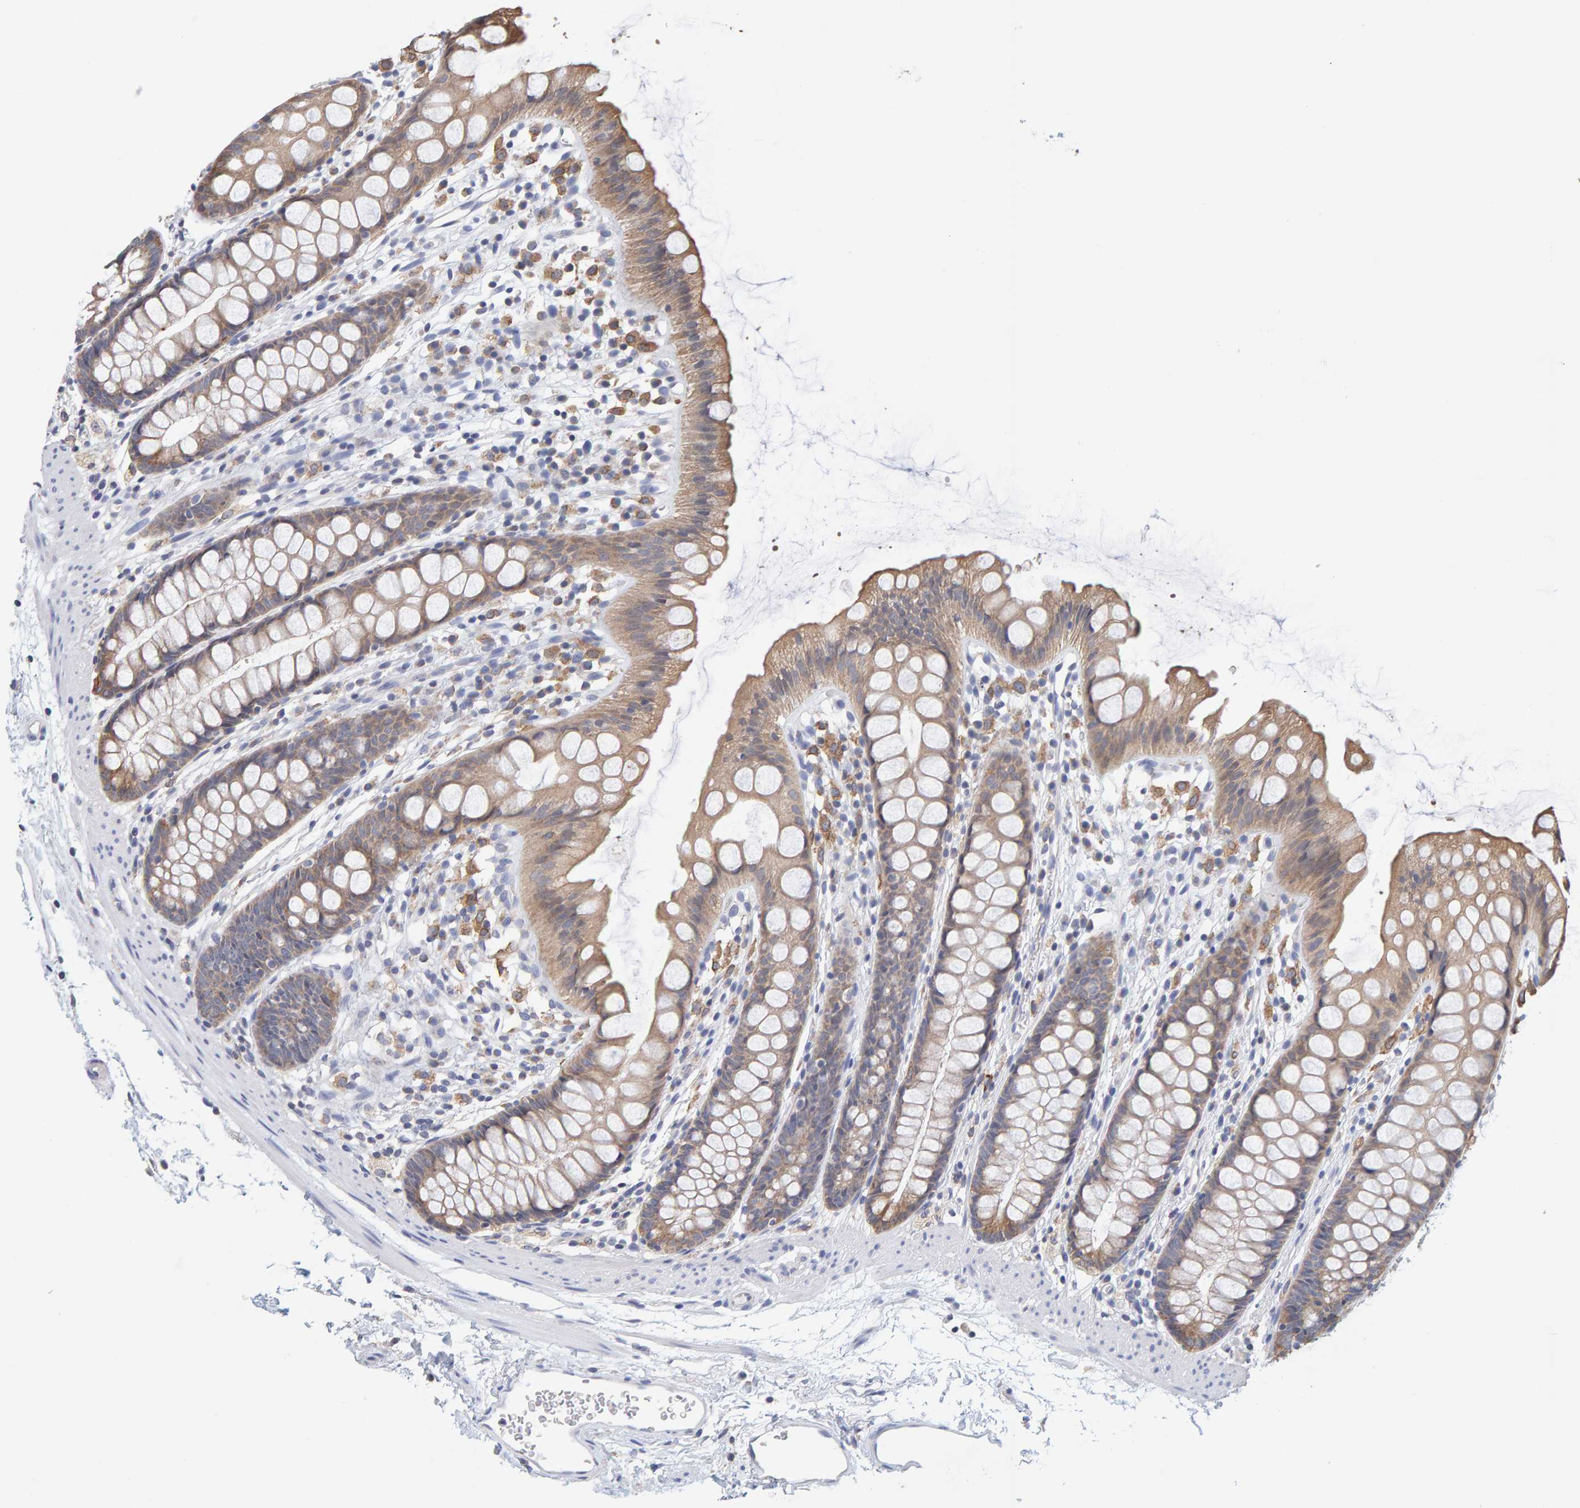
{"staining": {"intensity": "moderate", "quantity": ">75%", "location": "cytoplasmic/membranous"}, "tissue": "rectum", "cell_type": "Glandular cells", "image_type": "normal", "snomed": [{"axis": "morphology", "description": "Normal tissue, NOS"}, {"axis": "topography", "description": "Rectum"}], "caption": "IHC of unremarkable rectum demonstrates medium levels of moderate cytoplasmic/membranous staining in about >75% of glandular cells. IHC stains the protein of interest in brown and the nuclei are stained blue.", "gene": "SGPL1", "patient": {"sex": "female", "age": 65}}